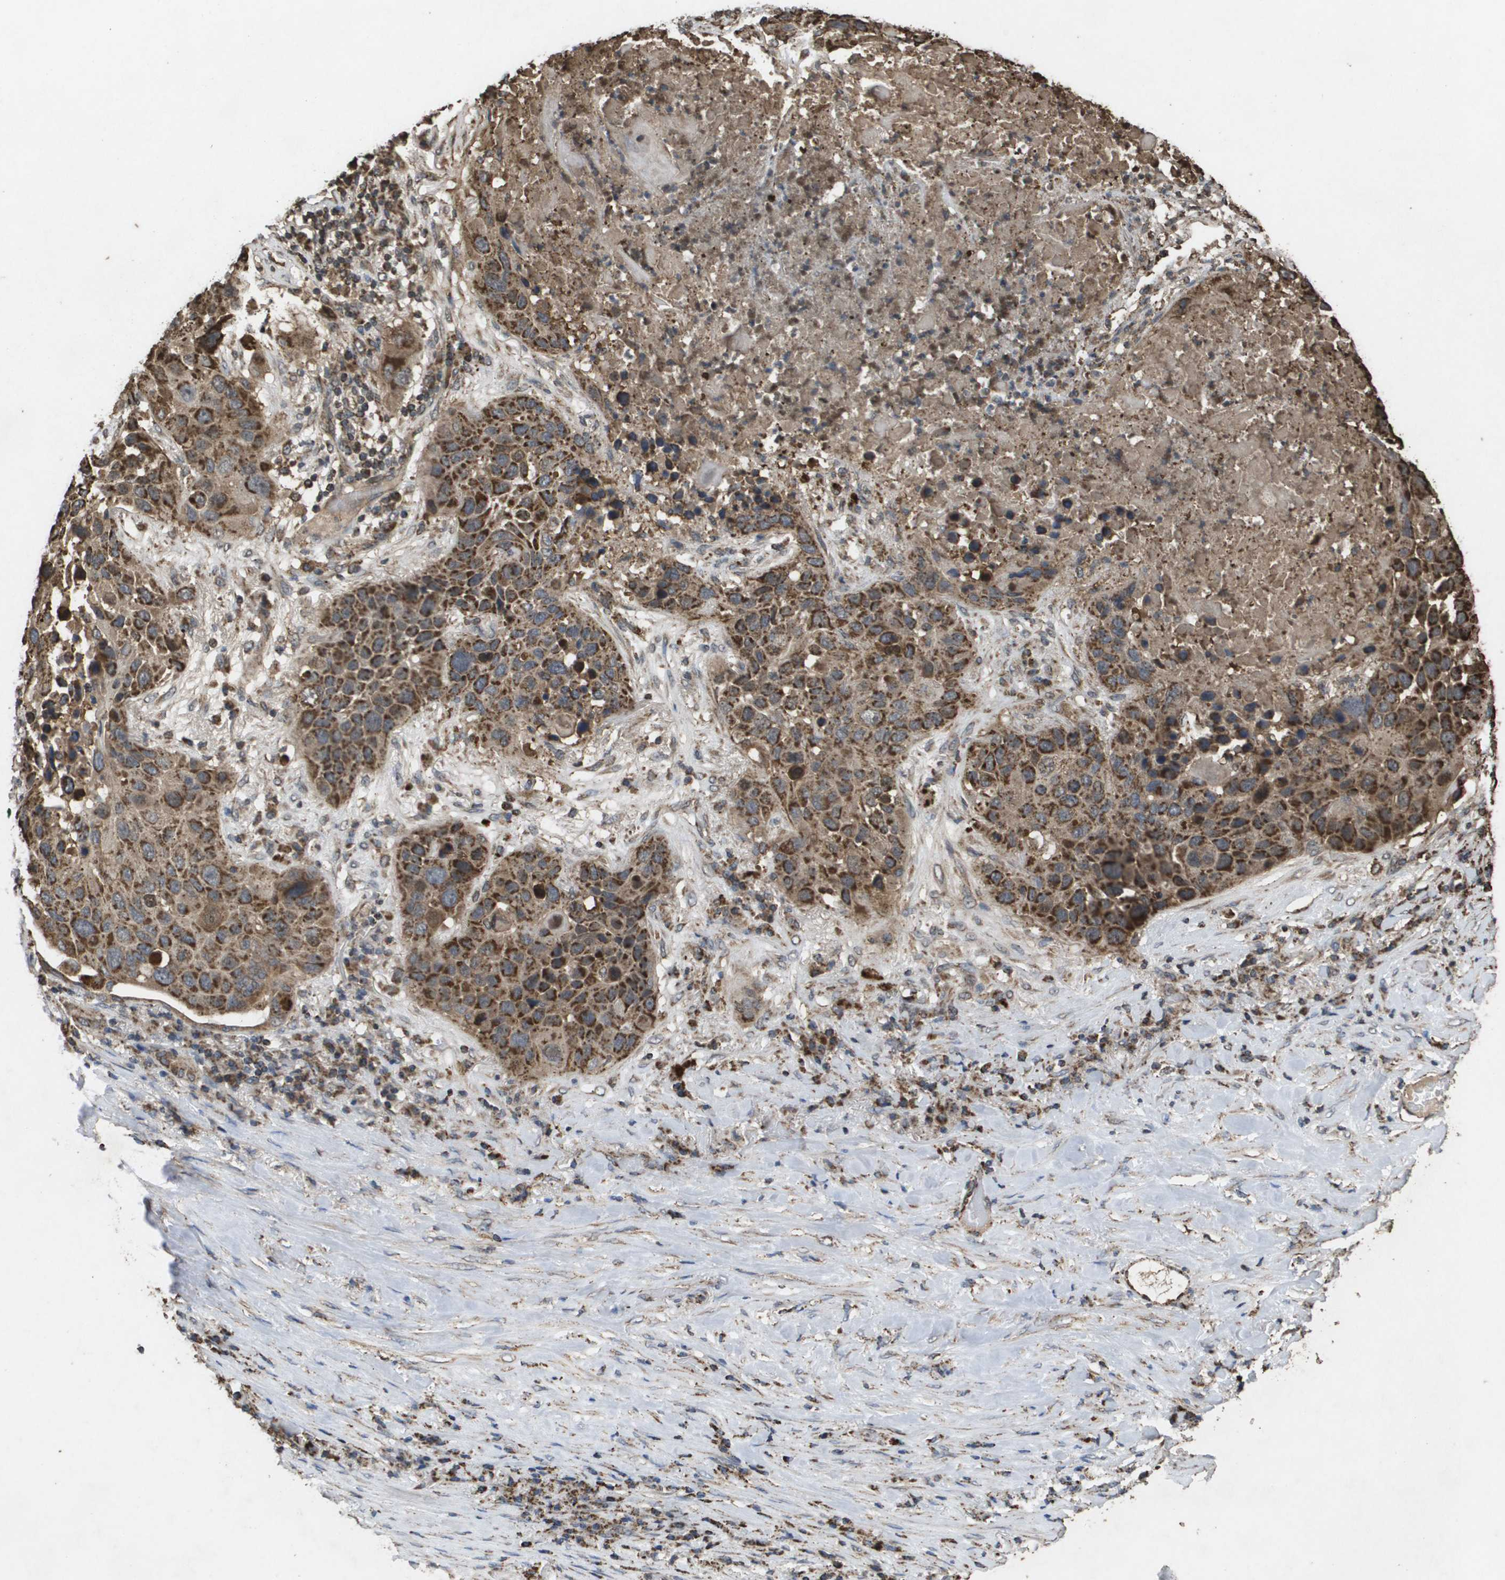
{"staining": {"intensity": "strong", "quantity": ">75%", "location": "cytoplasmic/membranous"}, "tissue": "lung cancer", "cell_type": "Tumor cells", "image_type": "cancer", "snomed": [{"axis": "morphology", "description": "Squamous cell carcinoma, NOS"}, {"axis": "topography", "description": "Lung"}], "caption": "Tumor cells demonstrate strong cytoplasmic/membranous expression in about >75% of cells in lung squamous cell carcinoma. (Stains: DAB in brown, nuclei in blue, Microscopy: brightfield microscopy at high magnification).", "gene": "HSPE1", "patient": {"sex": "male", "age": 57}}